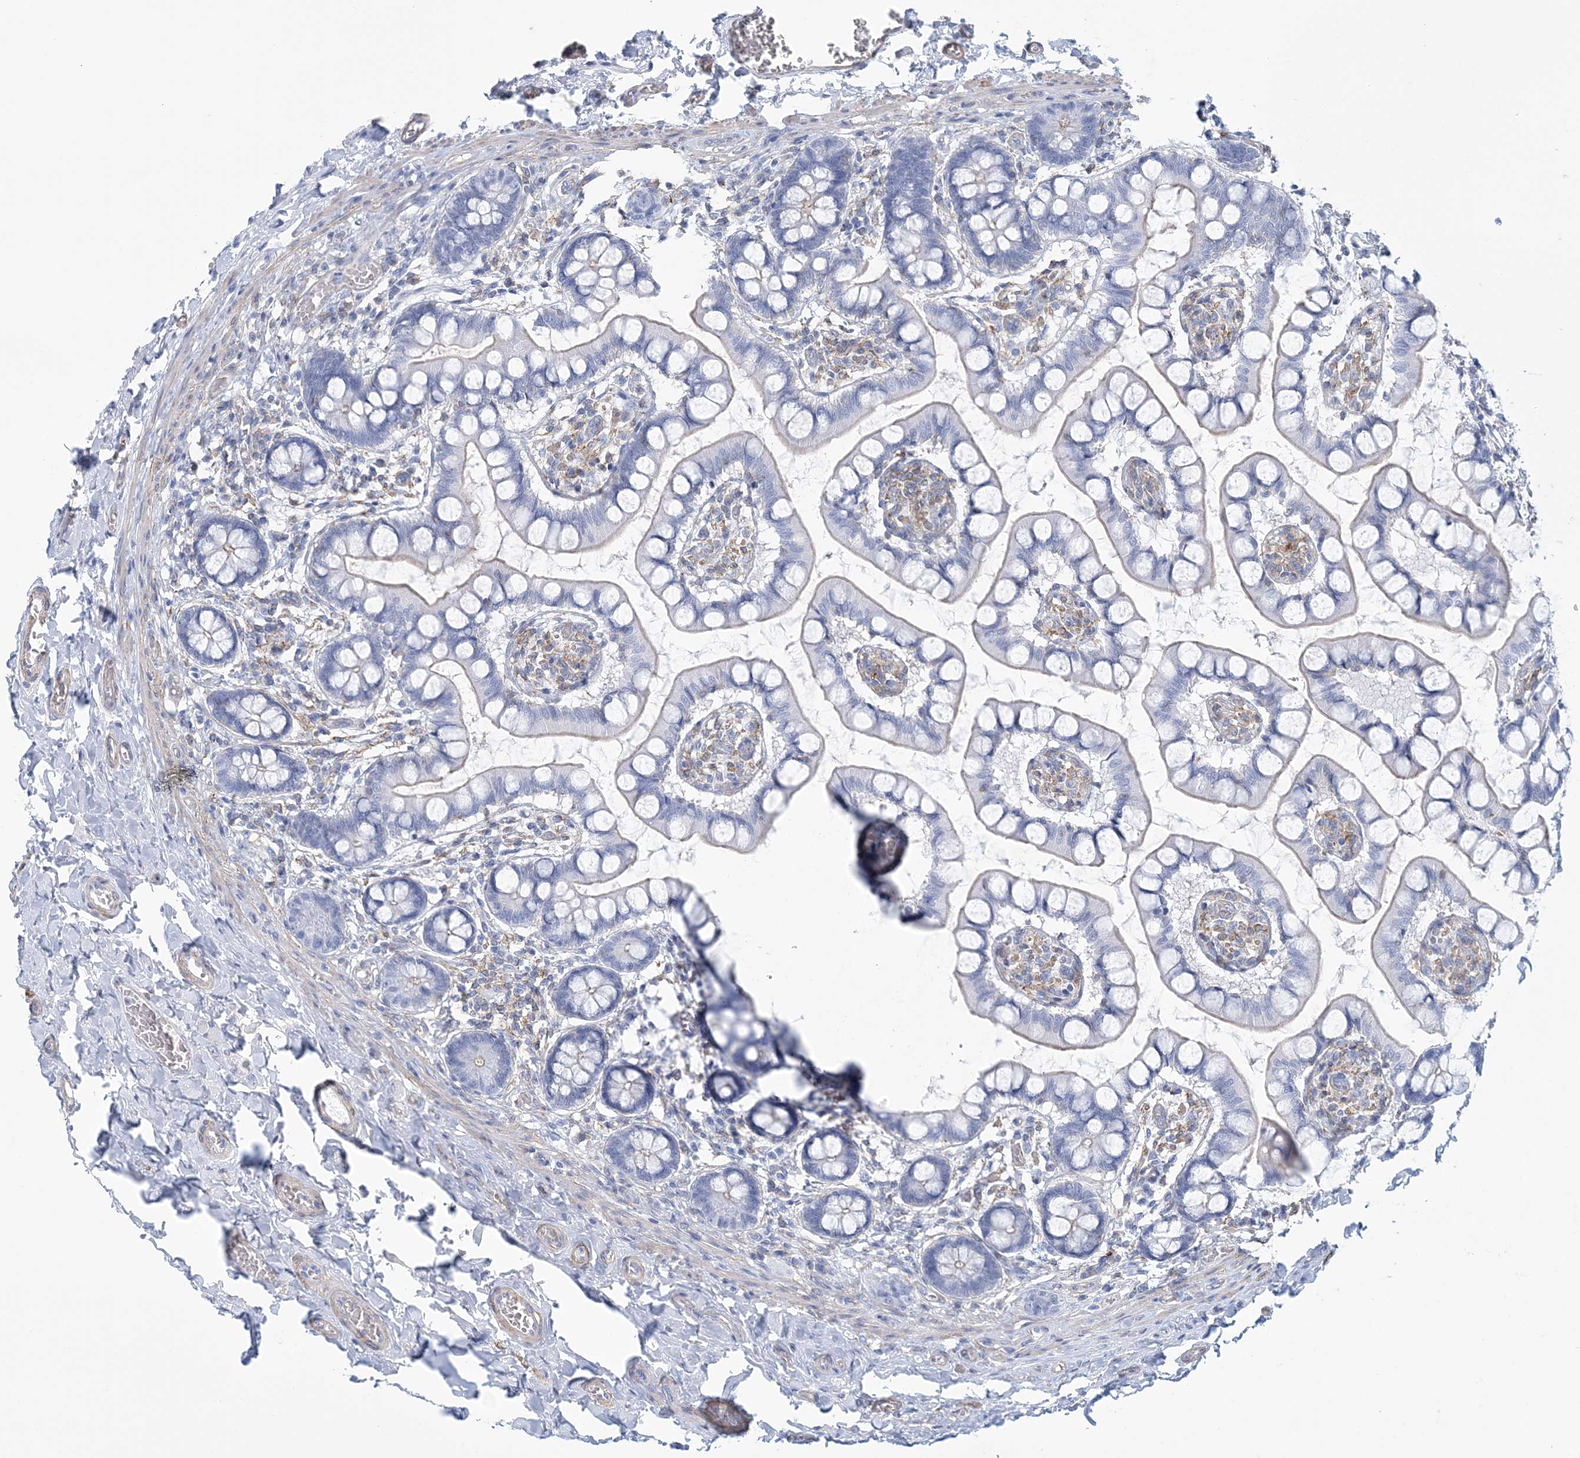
{"staining": {"intensity": "moderate", "quantity": "<25%", "location": "cytoplasmic/membranous"}, "tissue": "small intestine", "cell_type": "Glandular cells", "image_type": "normal", "snomed": [{"axis": "morphology", "description": "Normal tissue, NOS"}, {"axis": "topography", "description": "Small intestine"}], "caption": "This image demonstrates immunohistochemistry (IHC) staining of normal human small intestine, with low moderate cytoplasmic/membranous staining in approximately <25% of glandular cells.", "gene": "C11orf21", "patient": {"sex": "male", "age": 52}}